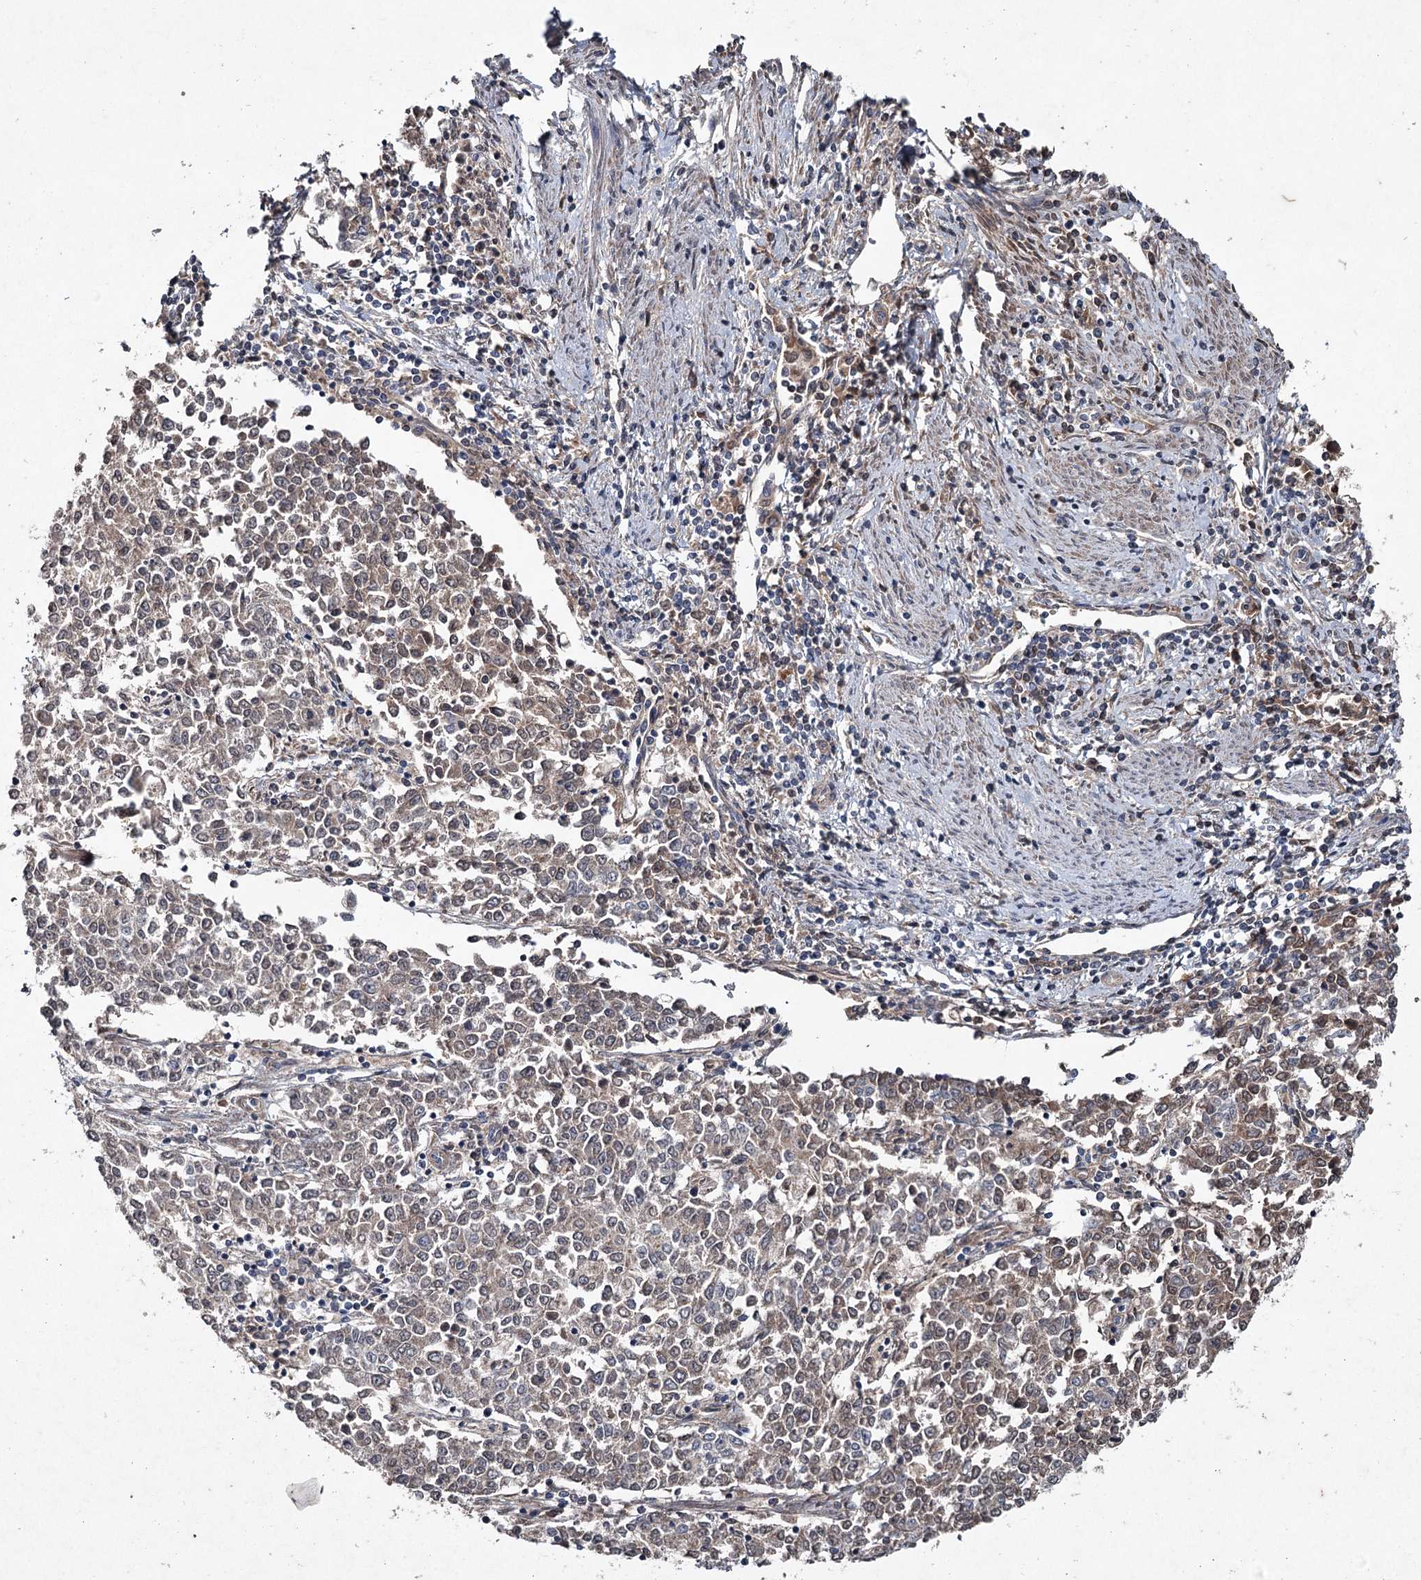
{"staining": {"intensity": "weak", "quantity": "<25%", "location": "cytoplasmic/membranous"}, "tissue": "endometrial cancer", "cell_type": "Tumor cells", "image_type": "cancer", "snomed": [{"axis": "morphology", "description": "Adenocarcinoma, NOS"}, {"axis": "topography", "description": "Endometrium"}], "caption": "Tumor cells are negative for brown protein staining in endometrial cancer (adenocarcinoma).", "gene": "PGLYRP2", "patient": {"sex": "female", "age": 50}}